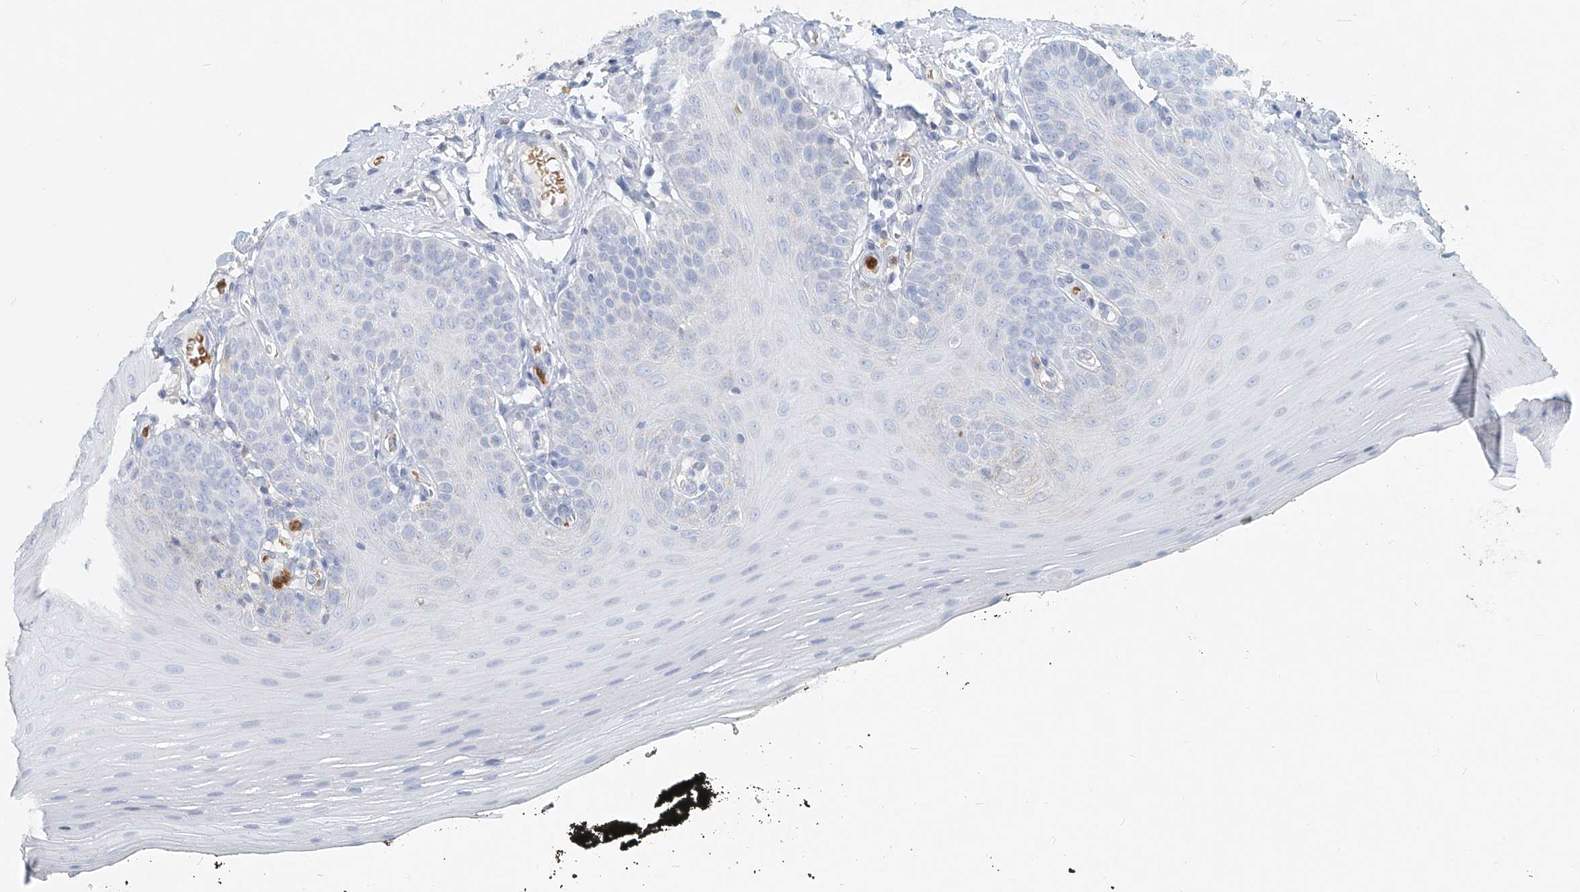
{"staining": {"intensity": "negative", "quantity": "none", "location": "none"}, "tissue": "oral mucosa", "cell_type": "Squamous epithelial cells", "image_type": "normal", "snomed": [{"axis": "morphology", "description": "Normal tissue, NOS"}, {"axis": "topography", "description": "Oral tissue"}], "caption": "Immunohistochemistry (IHC) photomicrograph of normal oral mucosa: human oral mucosa stained with DAB (3,3'-diaminobenzidine) shows no significant protein positivity in squamous epithelial cells. (DAB (3,3'-diaminobenzidine) IHC visualized using brightfield microscopy, high magnification).", "gene": "PTPRA", "patient": {"sex": "male", "age": 74}}